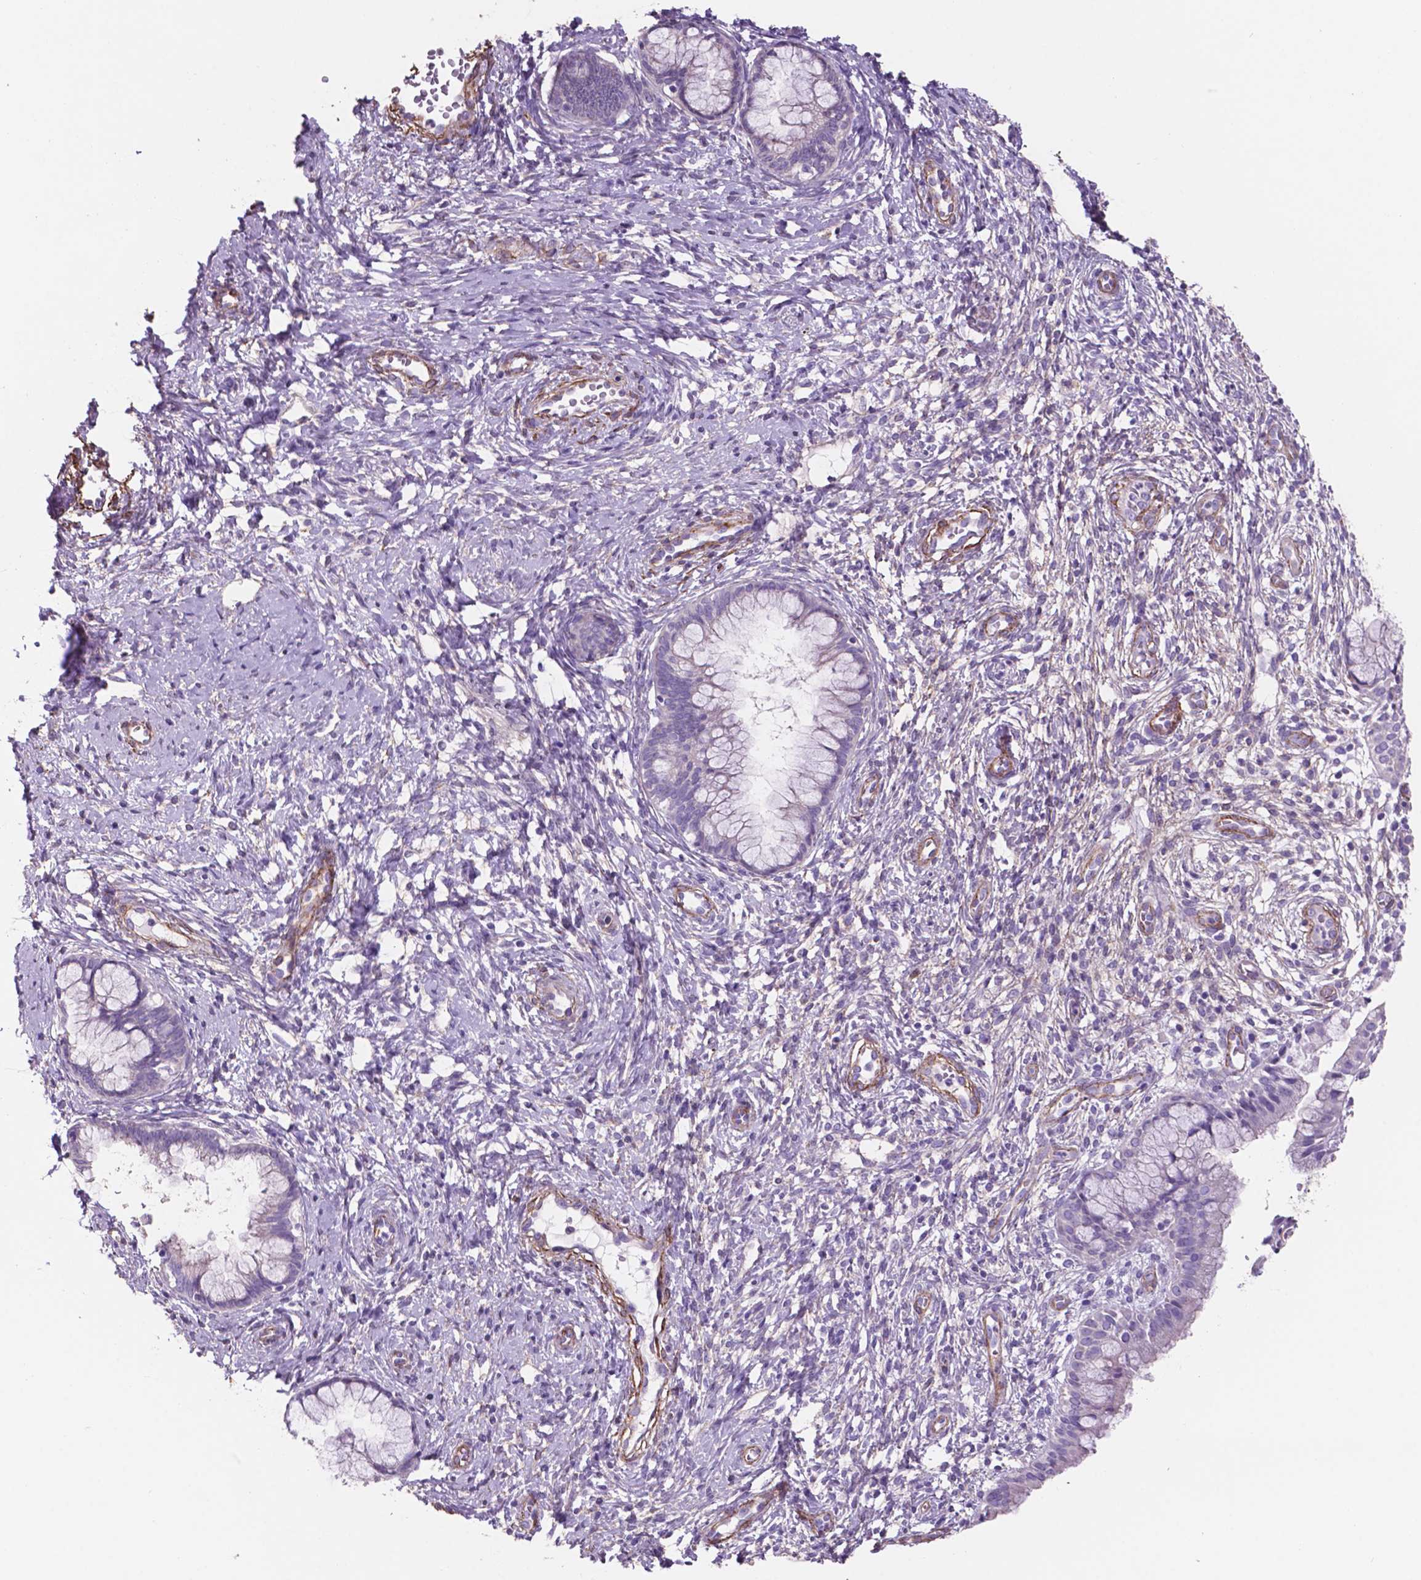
{"staining": {"intensity": "negative", "quantity": "none", "location": "none"}, "tissue": "cervical cancer", "cell_type": "Tumor cells", "image_type": "cancer", "snomed": [{"axis": "morphology", "description": "Squamous cell carcinoma, NOS"}, {"axis": "topography", "description": "Cervix"}], "caption": "Immunohistochemistry histopathology image of human cervical cancer (squamous cell carcinoma) stained for a protein (brown), which shows no staining in tumor cells.", "gene": "TOR2A", "patient": {"sex": "female", "age": 32}}